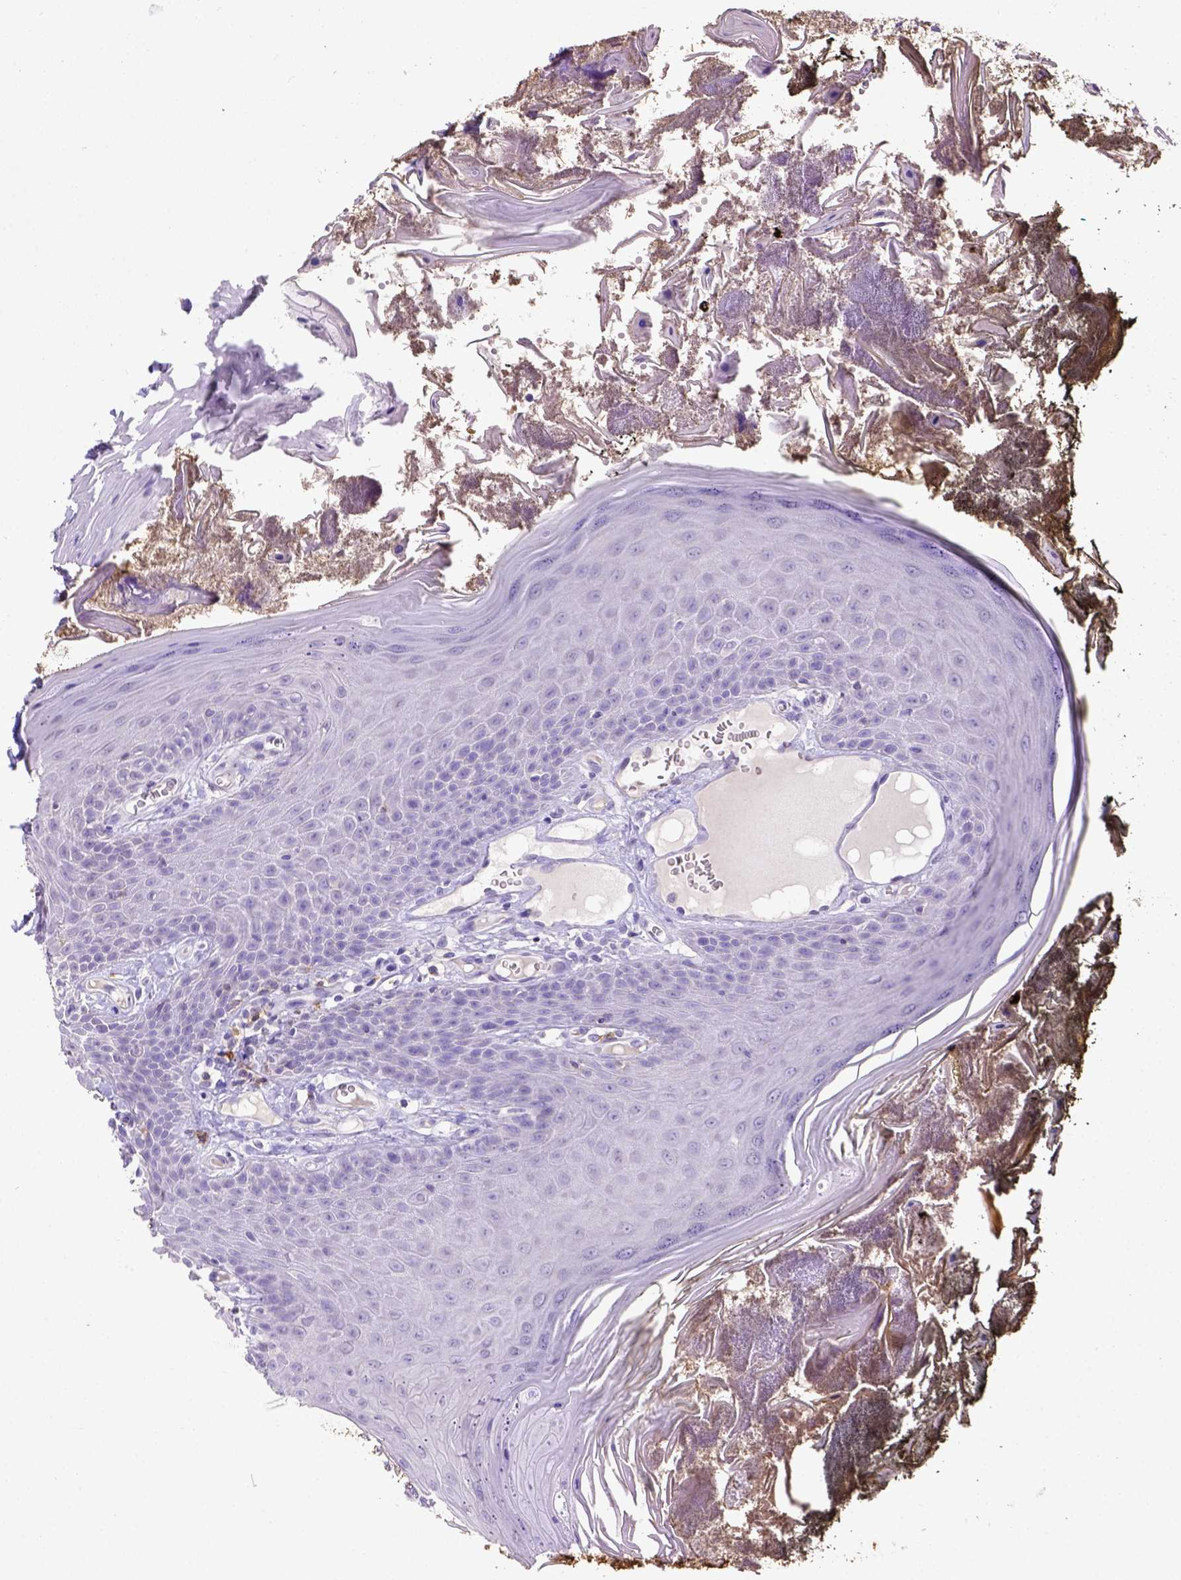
{"staining": {"intensity": "negative", "quantity": "none", "location": "none"}, "tissue": "oral mucosa", "cell_type": "Squamous epithelial cells", "image_type": "normal", "snomed": [{"axis": "morphology", "description": "Normal tissue, NOS"}, {"axis": "topography", "description": "Oral tissue"}], "caption": "Squamous epithelial cells are negative for protein expression in normal human oral mucosa. (Brightfield microscopy of DAB (3,3'-diaminobenzidine) immunohistochemistry at high magnification).", "gene": "B3GAT1", "patient": {"sex": "male", "age": 9}}